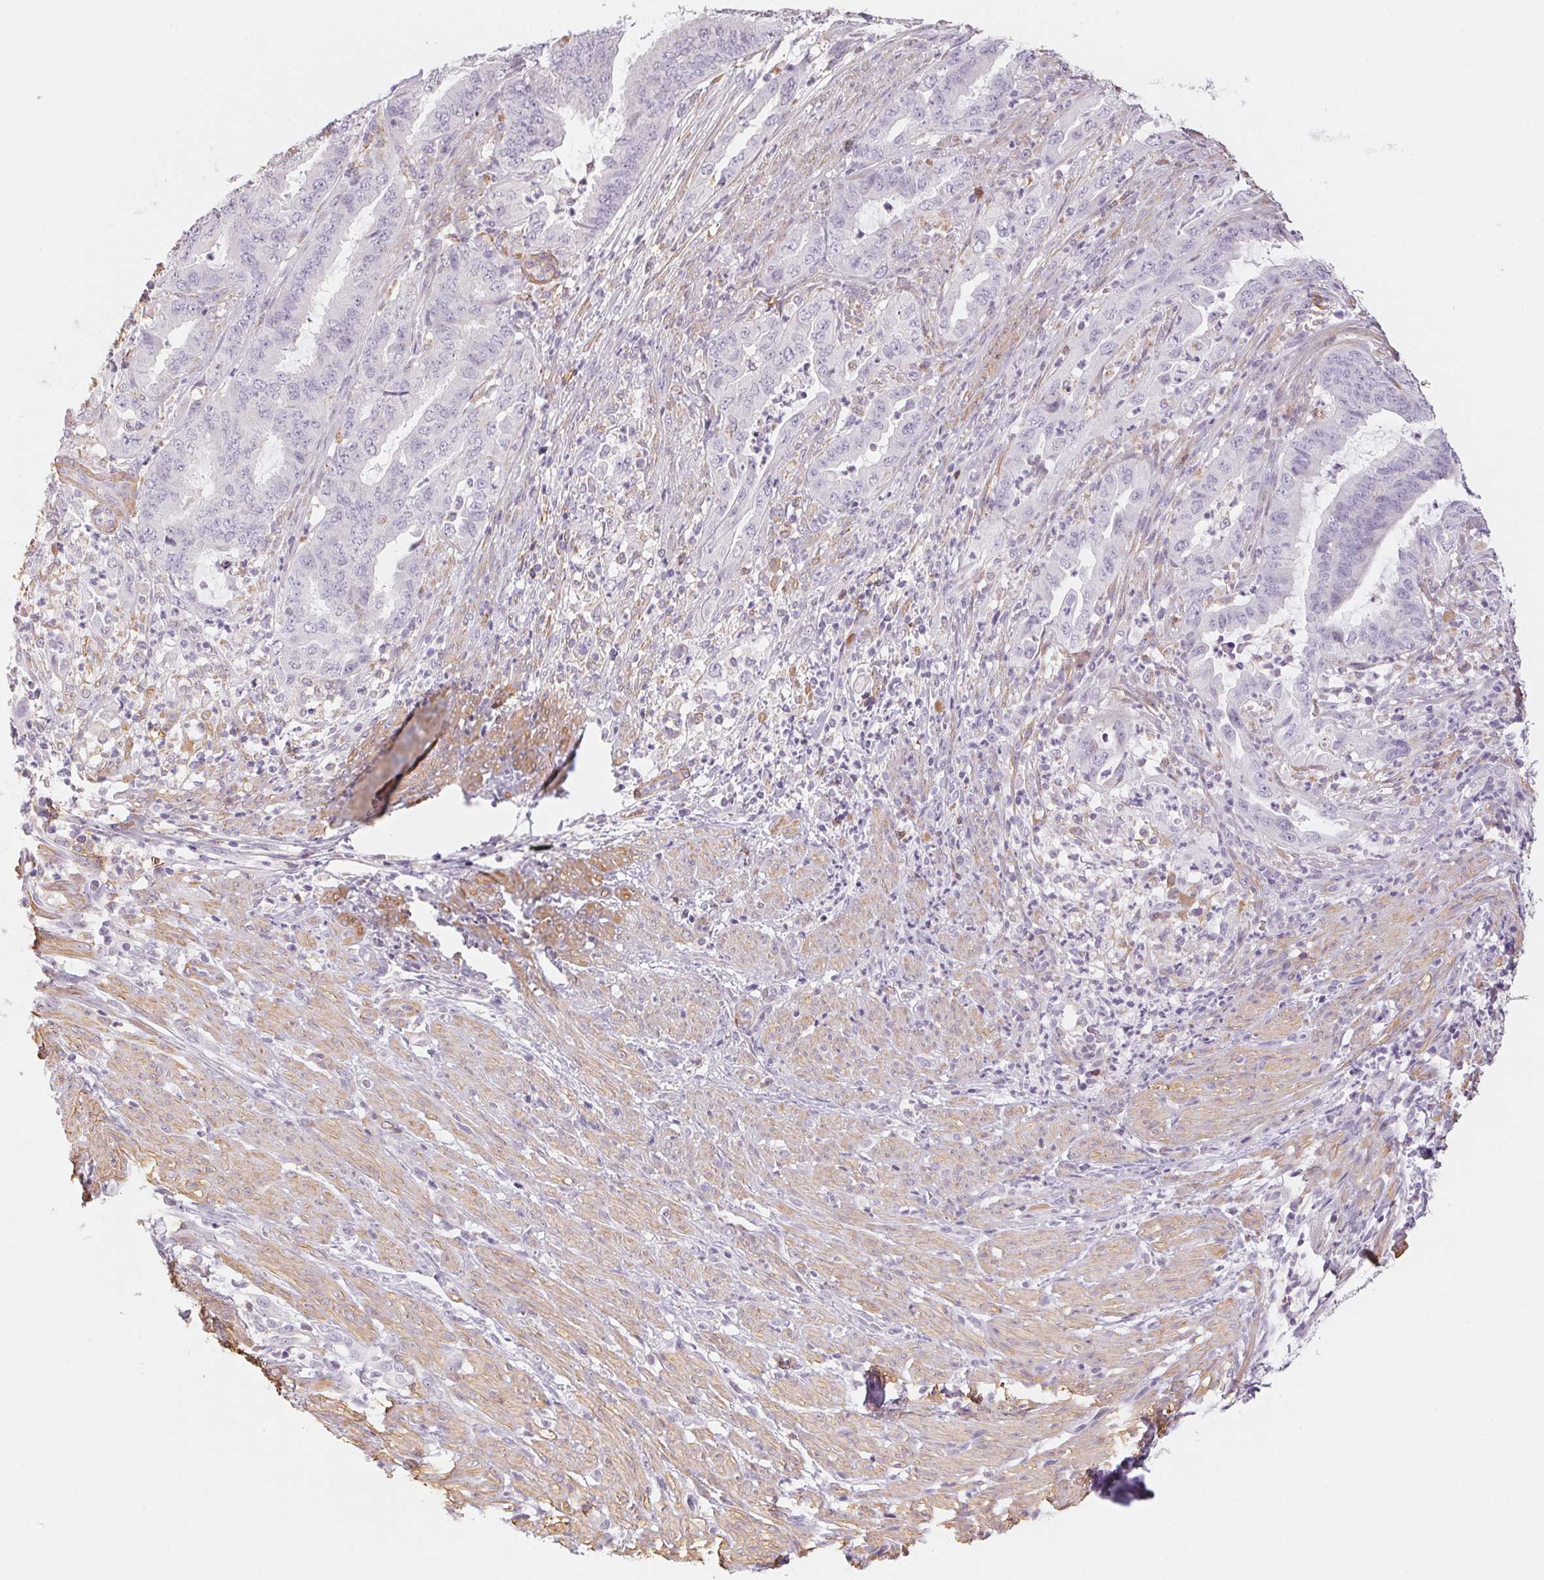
{"staining": {"intensity": "negative", "quantity": "none", "location": "none"}, "tissue": "endometrial cancer", "cell_type": "Tumor cells", "image_type": "cancer", "snomed": [{"axis": "morphology", "description": "Adenocarcinoma, NOS"}, {"axis": "topography", "description": "Endometrium"}], "caption": "Human adenocarcinoma (endometrial) stained for a protein using immunohistochemistry reveals no expression in tumor cells.", "gene": "PRPH", "patient": {"sex": "female", "age": 51}}